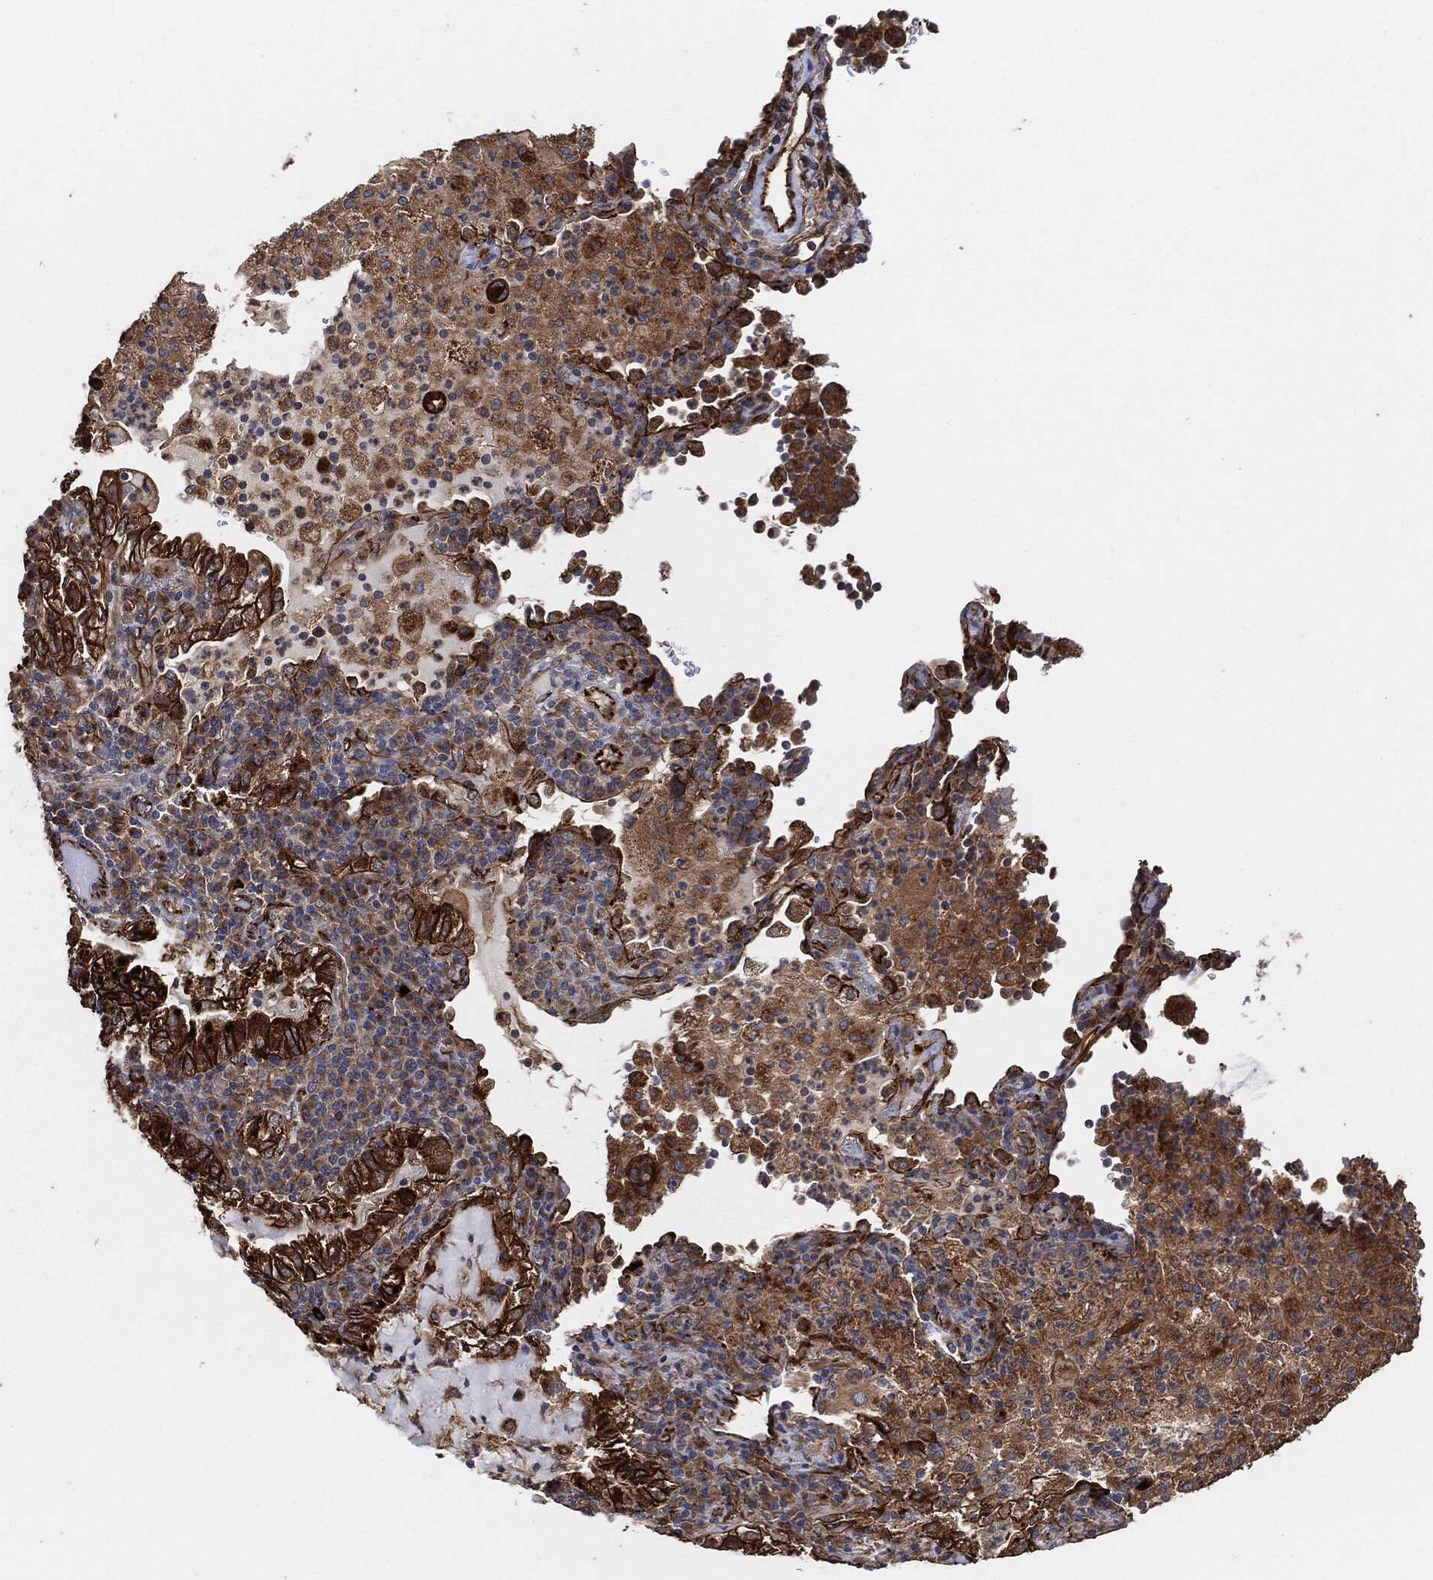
{"staining": {"intensity": "strong", "quantity": ">75%", "location": "cytoplasmic/membranous"}, "tissue": "lung cancer", "cell_type": "Tumor cells", "image_type": "cancer", "snomed": [{"axis": "morphology", "description": "Adenocarcinoma, NOS"}, {"axis": "topography", "description": "Lung"}], "caption": "A high-resolution histopathology image shows immunohistochemistry staining of lung adenocarcinoma, which demonstrates strong cytoplasmic/membranous staining in approximately >75% of tumor cells.", "gene": "CTNNA1", "patient": {"sex": "female", "age": 73}}